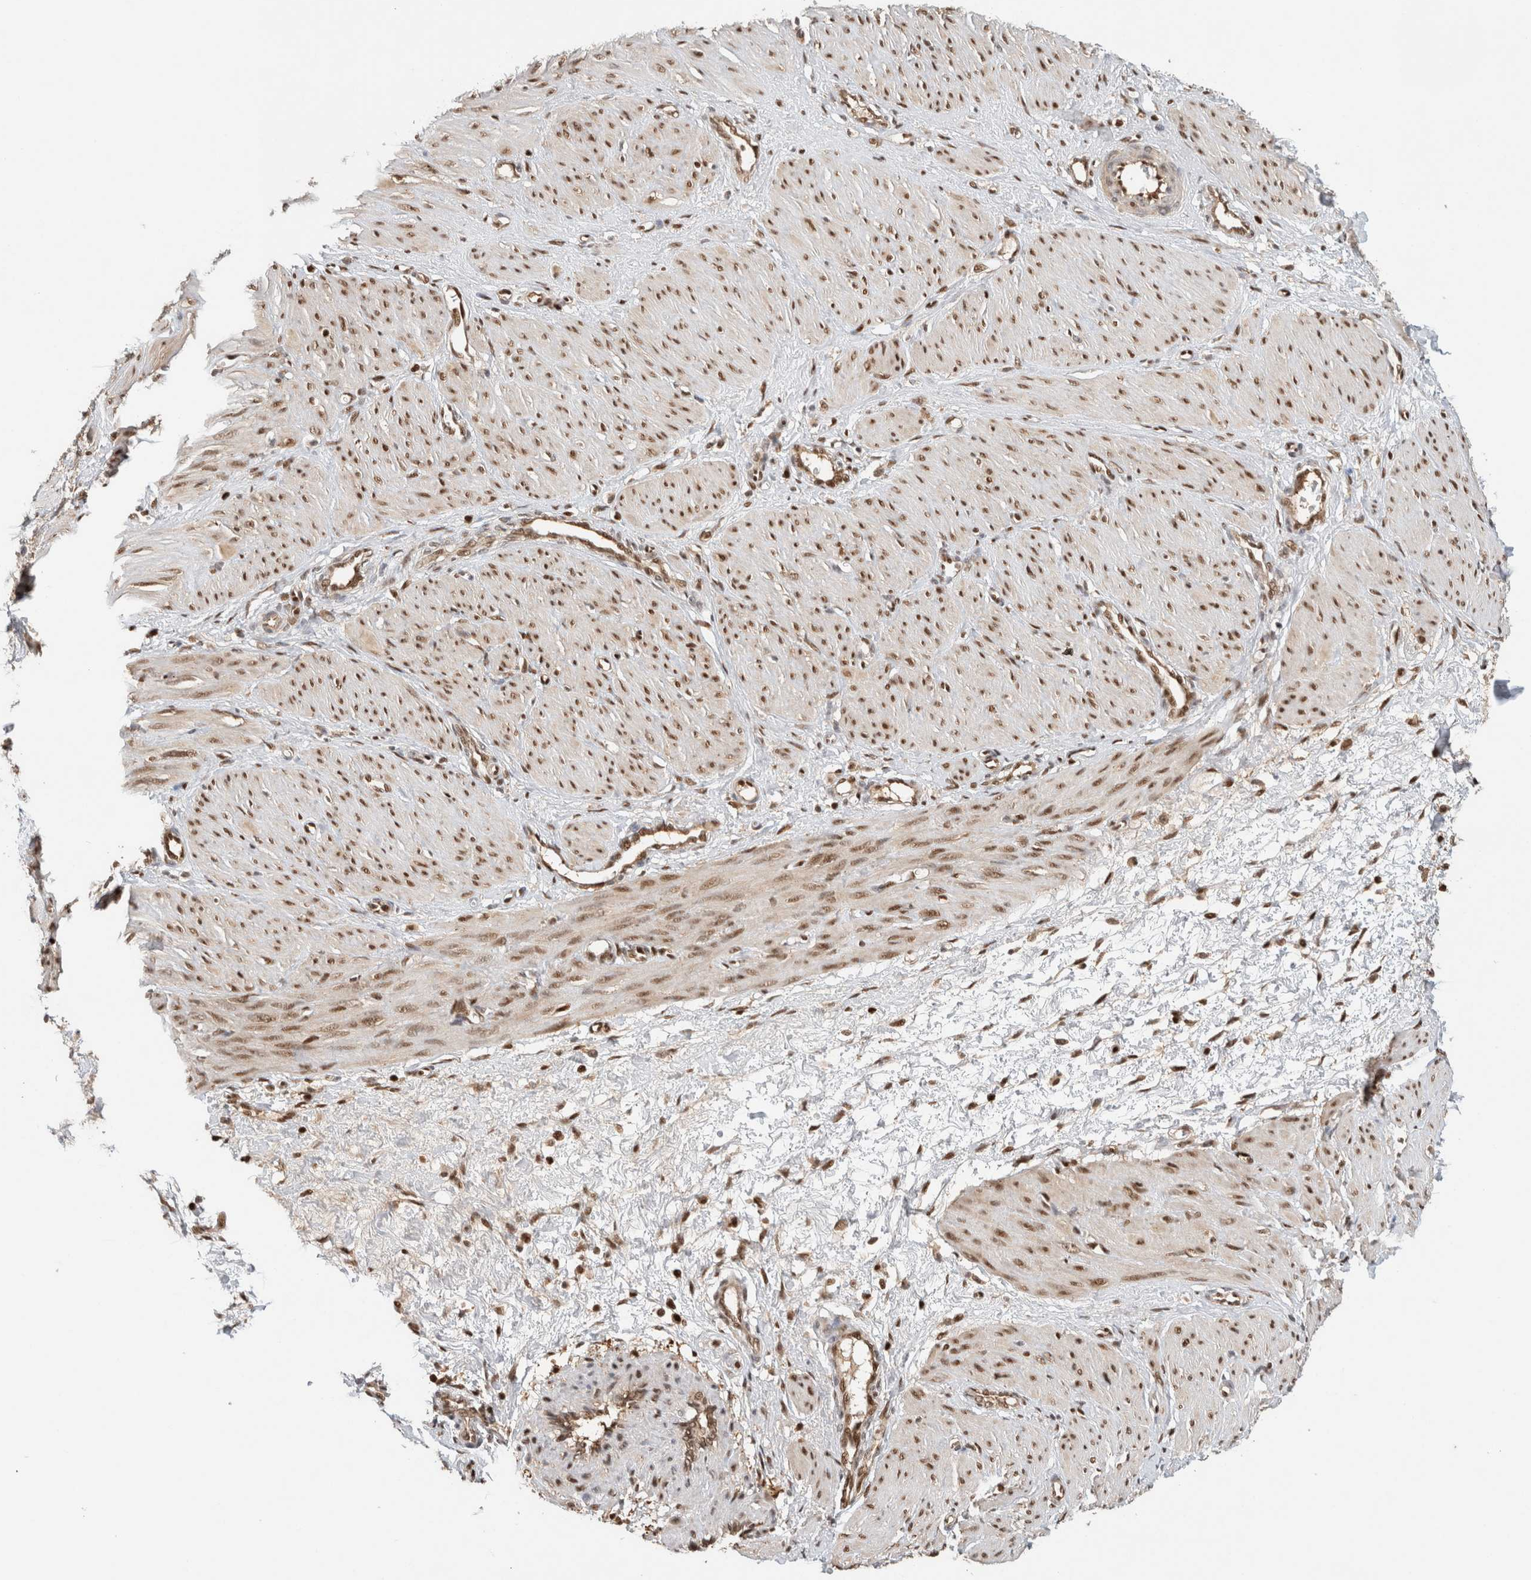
{"staining": {"intensity": "moderate", "quantity": ">75%", "location": "cytoplasmic/membranous,nuclear"}, "tissue": "smooth muscle", "cell_type": "Smooth muscle cells", "image_type": "normal", "snomed": [{"axis": "morphology", "description": "Normal tissue, NOS"}, {"axis": "topography", "description": "Endometrium"}], "caption": "This is an image of IHC staining of normal smooth muscle, which shows moderate staining in the cytoplasmic/membranous,nuclear of smooth muscle cells.", "gene": "SNRNP40", "patient": {"sex": "female", "age": 33}}